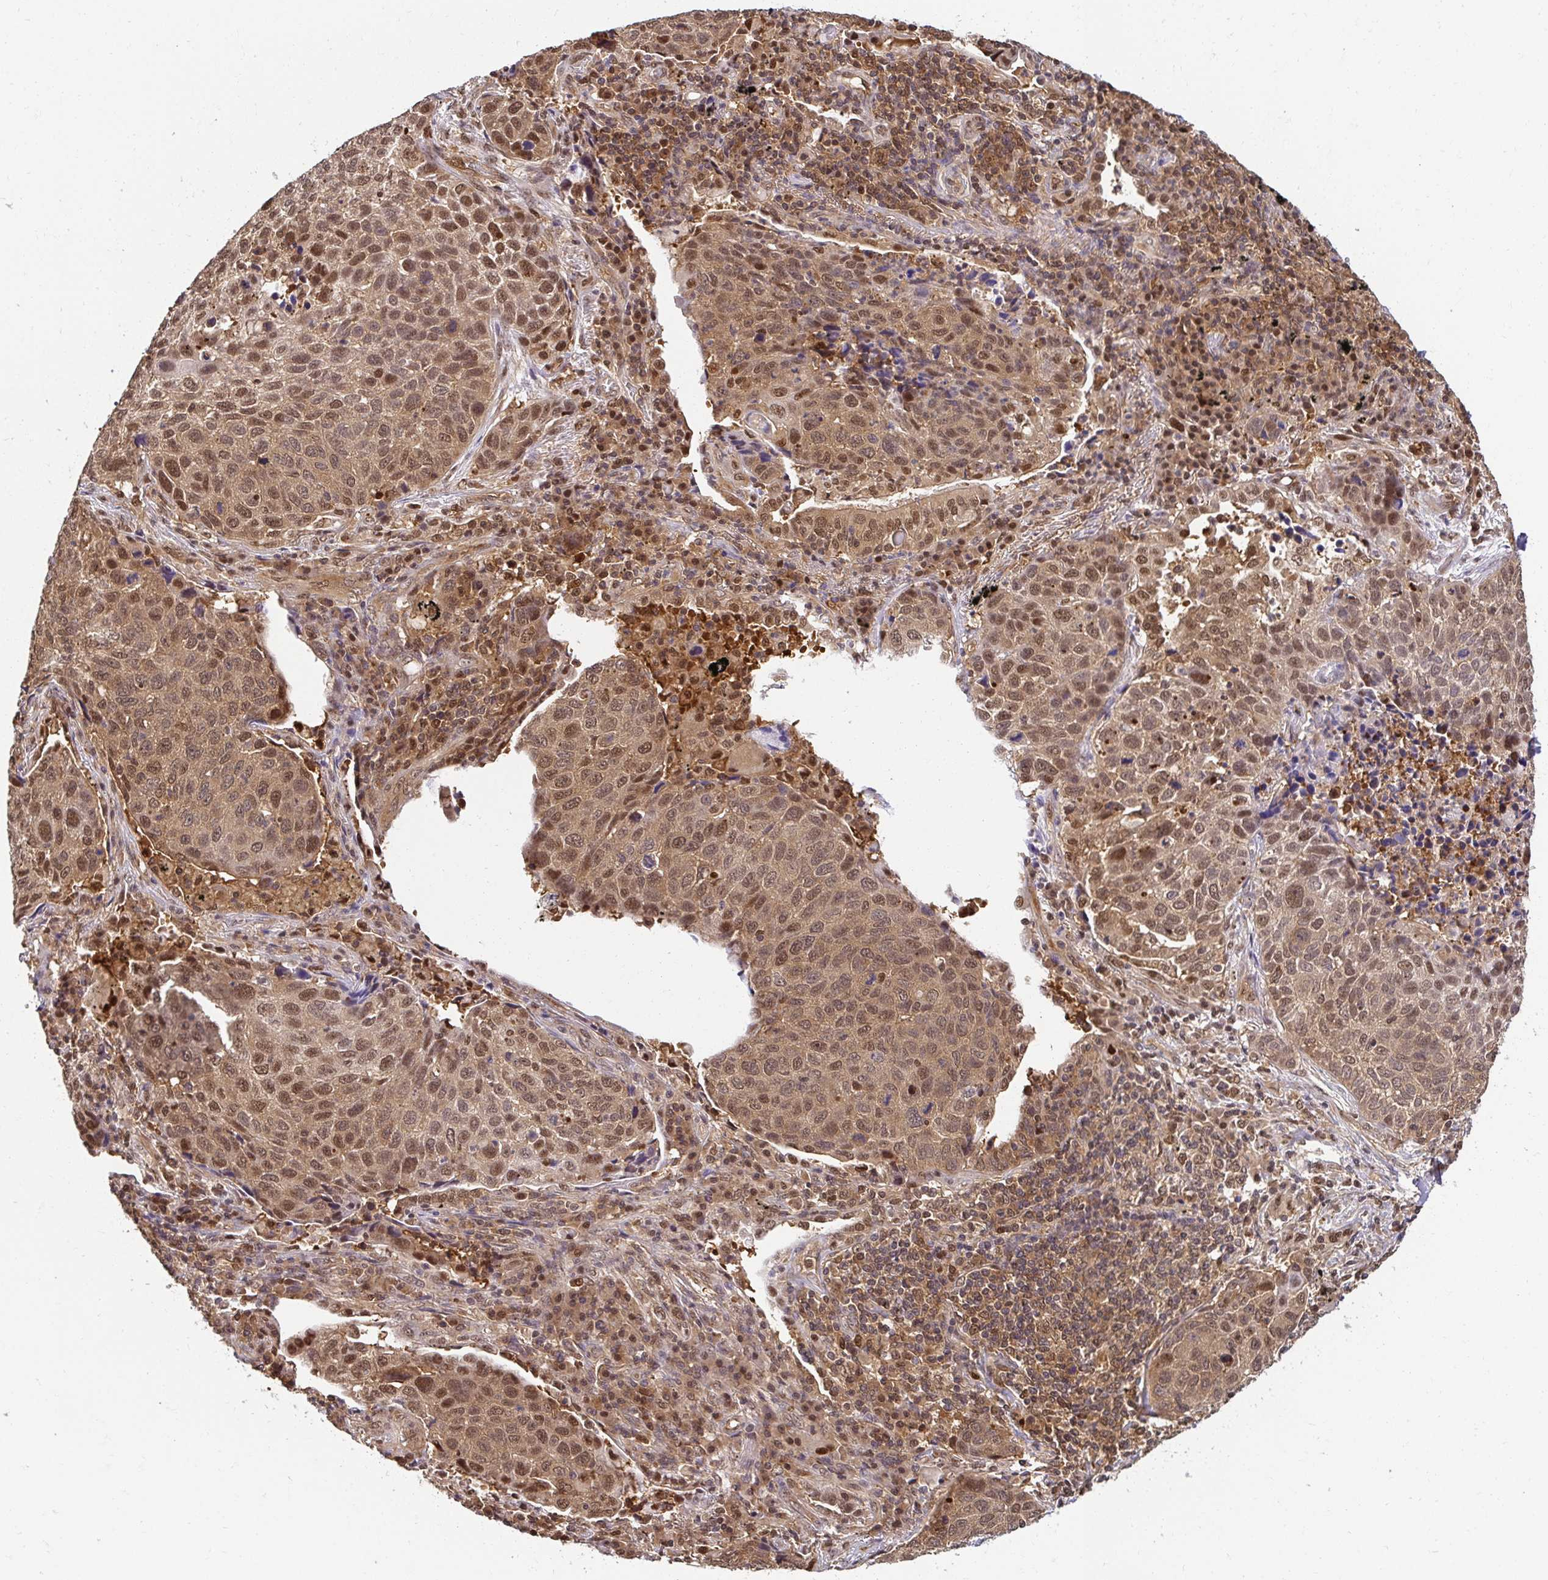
{"staining": {"intensity": "moderate", "quantity": ">75%", "location": "cytoplasmic/membranous,nuclear"}, "tissue": "lung cancer", "cell_type": "Tumor cells", "image_type": "cancer", "snomed": [{"axis": "morphology", "description": "Squamous cell carcinoma, NOS"}, {"axis": "topography", "description": "Lymph node"}, {"axis": "topography", "description": "Lung"}], "caption": "Moderate cytoplasmic/membranous and nuclear expression is appreciated in approximately >75% of tumor cells in lung cancer.", "gene": "PSMA4", "patient": {"sex": "male", "age": 61}}